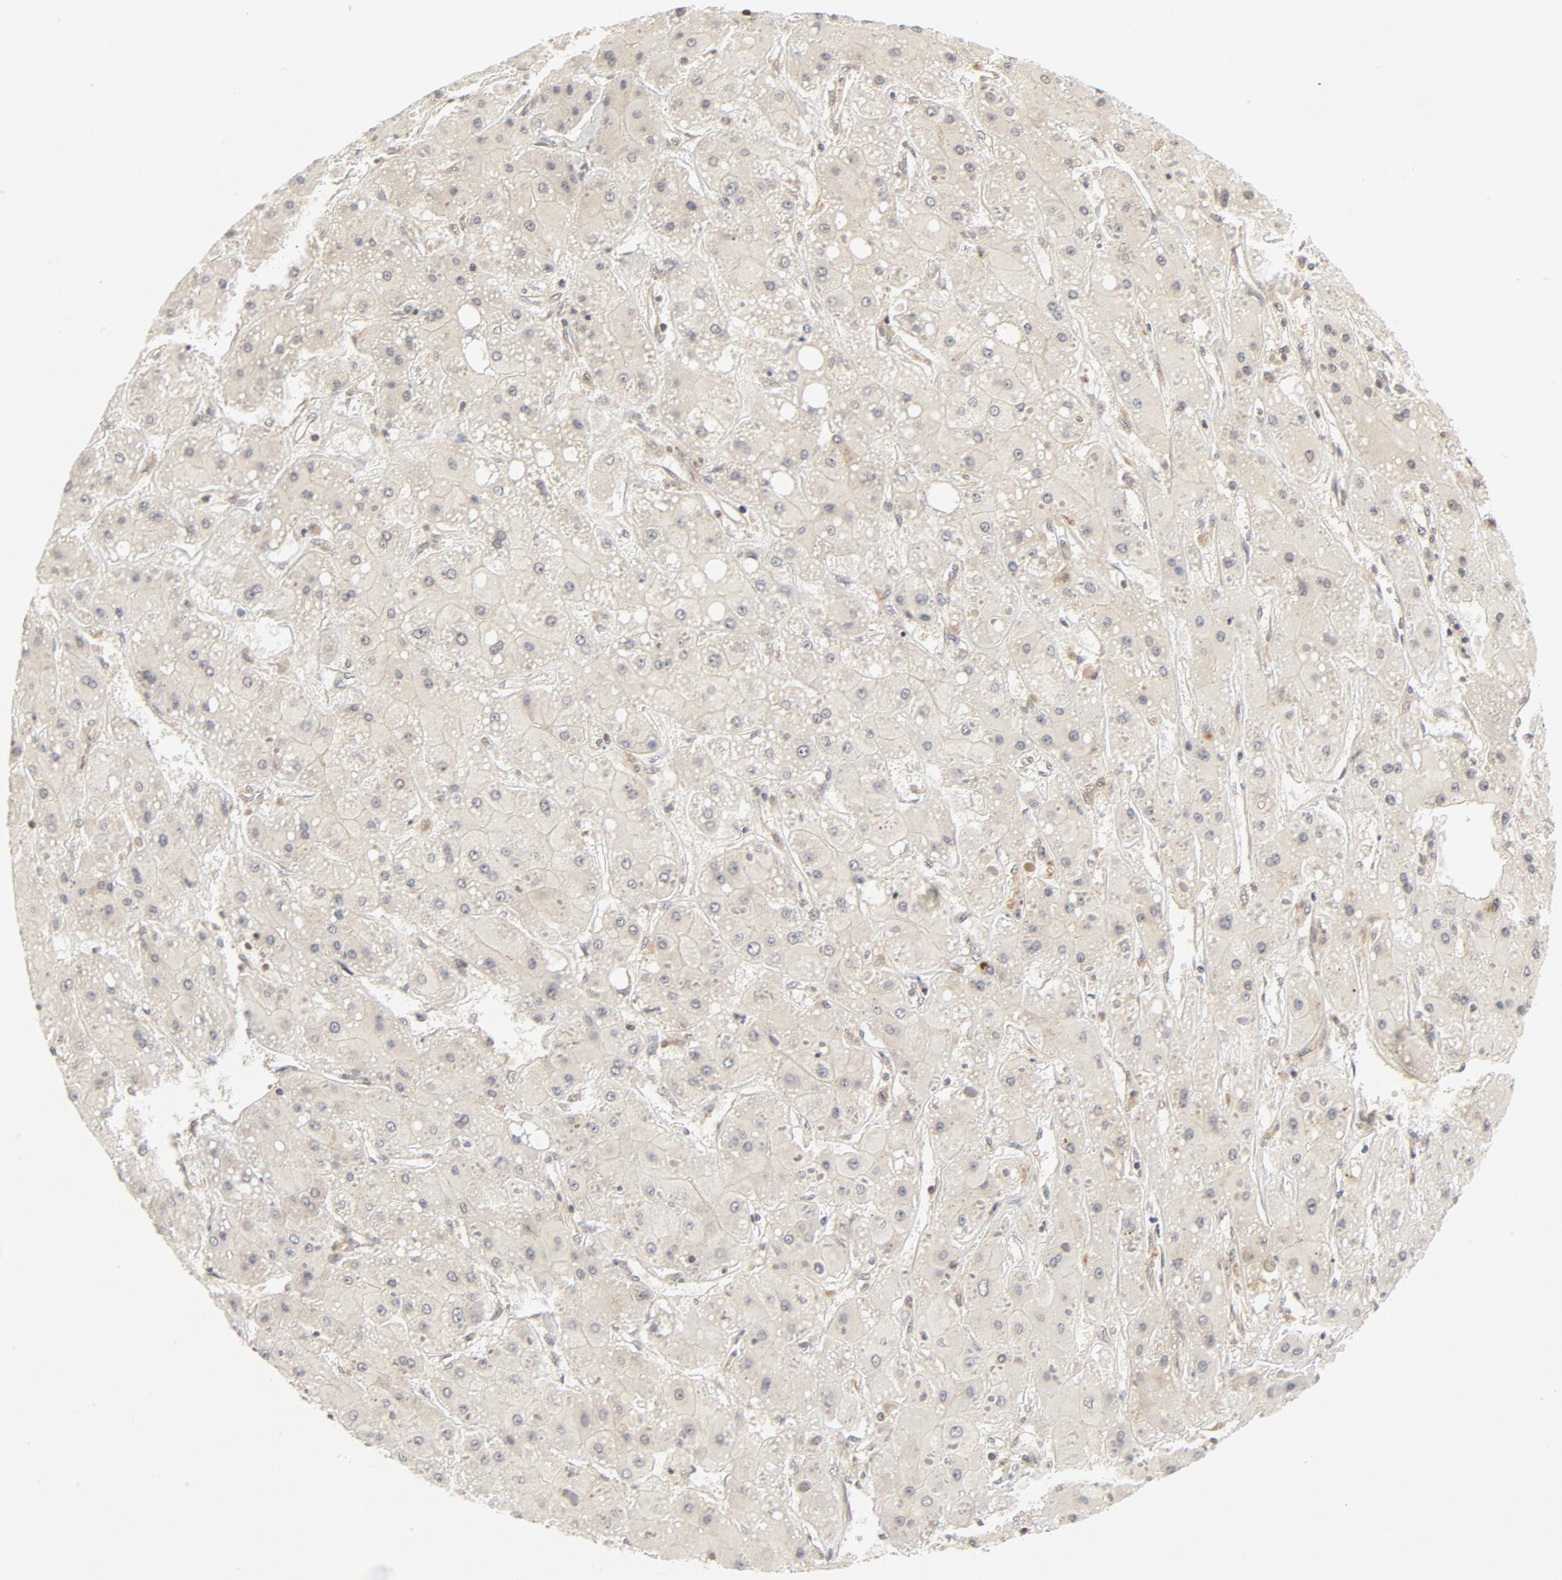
{"staining": {"intensity": "weak", "quantity": "25%-75%", "location": "cytoplasmic/membranous"}, "tissue": "liver cancer", "cell_type": "Tumor cells", "image_type": "cancer", "snomed": [{"axis": "morphology", "description": "Carcinoma, Hepatocellular, NOS"}, {"axis": "topography", "description": "Liver"}], "caption": "Immunohistochemical staining of hepatocellular carcinoma (liver) displays low levels of weak cytoplasmic/membranous expression in approximately 25%-75% of tumor cells. (Stains: DAB in brown, nuclei in blue, Microscopy: brightfield microscopy at high magnification).", "gene": "NEDD8", "patient": {"sex": "female", "age": 52}}